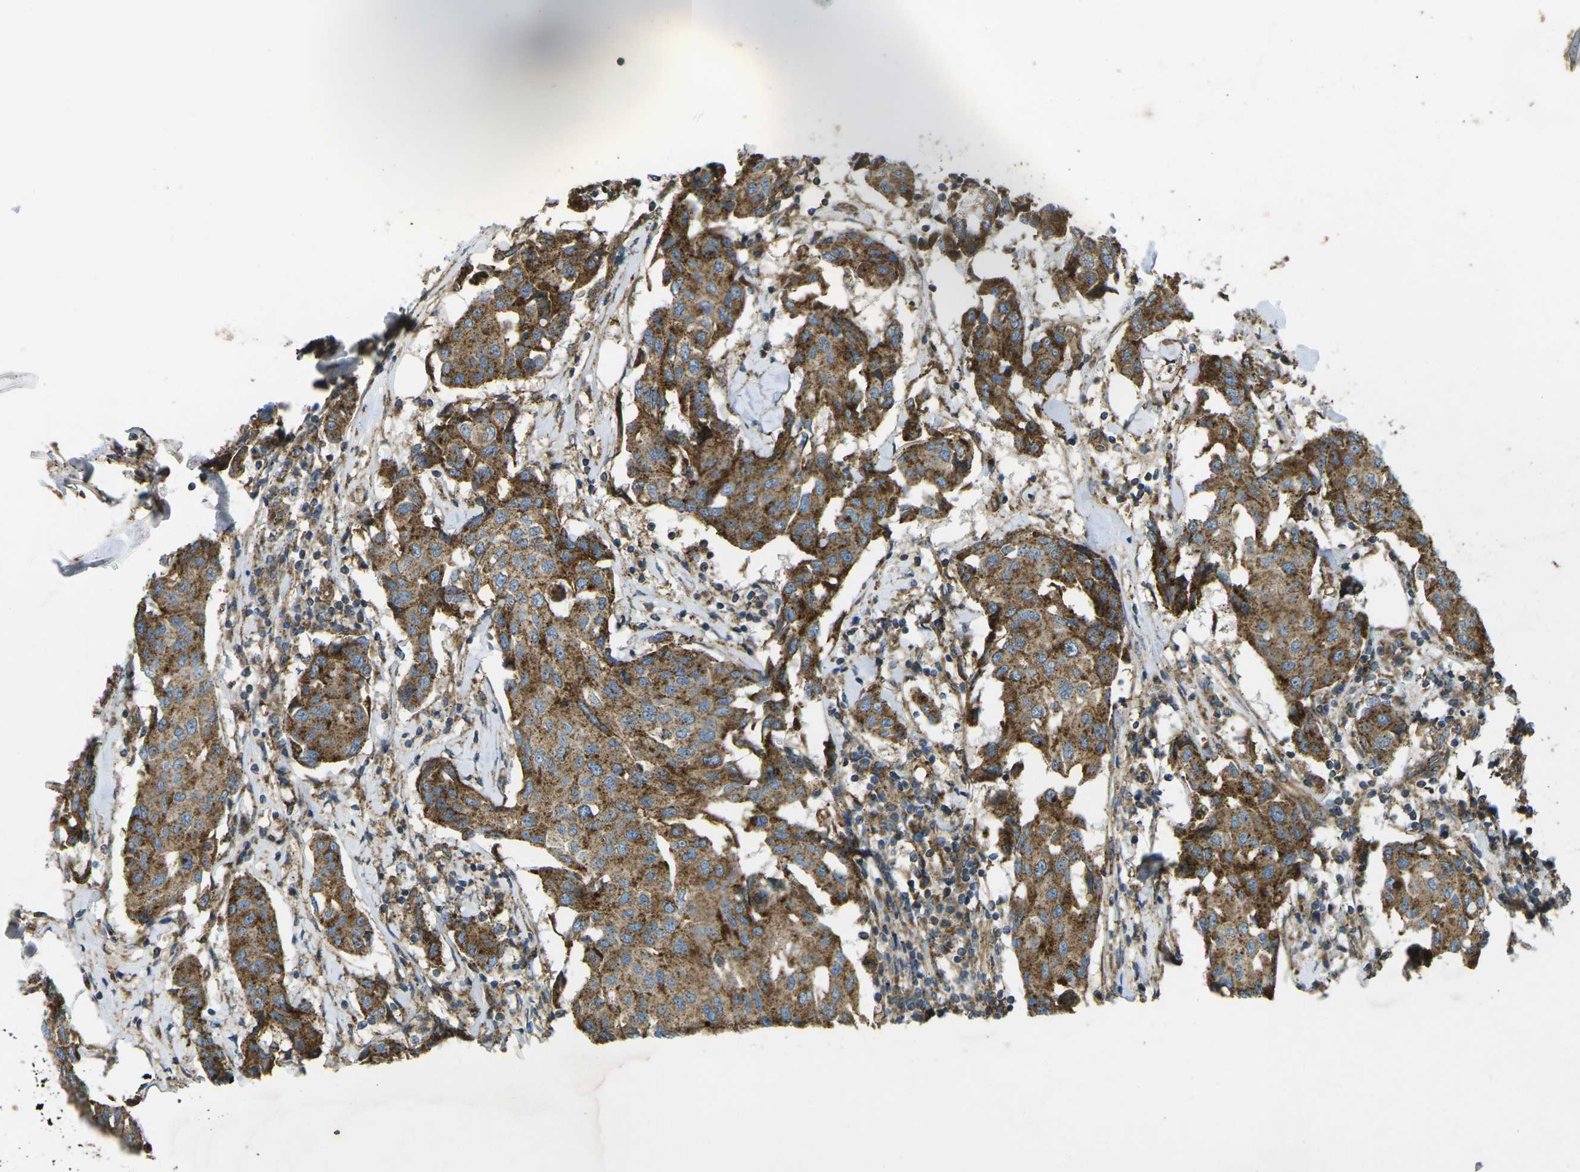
{"staining": {"intensity": "strong", "quantity": ">75%", "location": "cytoplasmic/membranous"}, "tissue": "breast cancer", "cell_type": "Tumor cells", "image_type": "cancer", "snomed": [{"axis": "morphology", "description": "Duct carcinoma"}, {"axis": "topography", "description": "Breast"}], "caption": "This is a photomicrograph of IHC staining of breast infiltrating ductal carcinoma, which shows strong positivity in the cytoplasmic/membranous of tumor cells.", "gene": "CHMP3", "patient": {"sex": "female", "age": 80}}